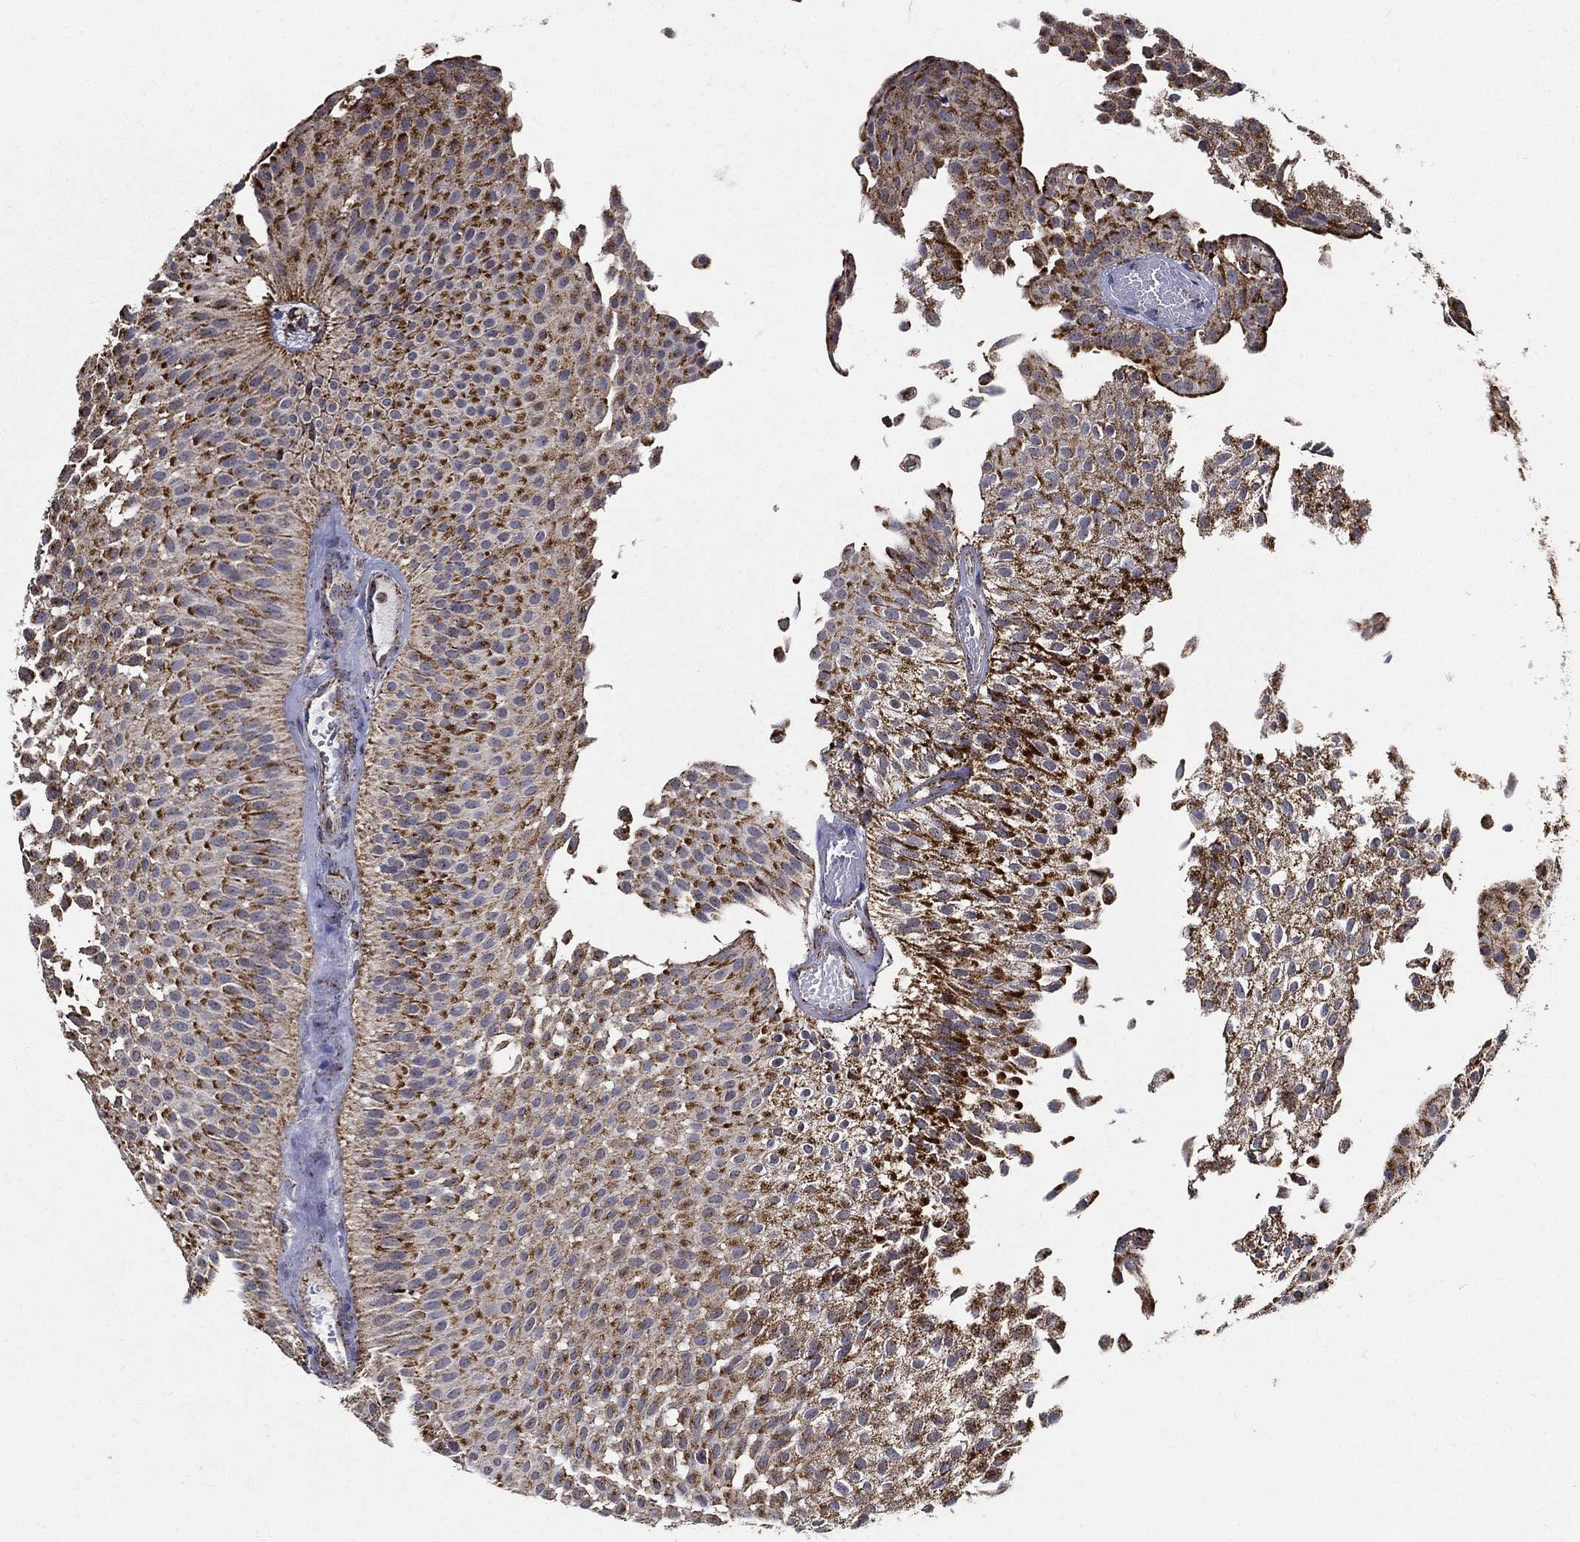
{"staining": {"intensity": "strong", "quantity": "25%-75%", "location": "cytoplasmic/membranous"}, "tissue": "urothelial cancer", "cell_type": "Tumor cells", "image_type": "cancer", "snomed": [{"axis": "morphology", "description": "Urothelial carcinoma, Low grade"}, {"axis": "topography", "description": "Urinary bladder"}], "caption": "Brown immunohistochemical staining in urothelial carcinoma (low-grade) exhibits strong cytoplasmic/membranous positivity in about 25%-75% of tumor cells.", "gene": "NDUFAB1", "patient": {"sex": "male", "age": 64}}